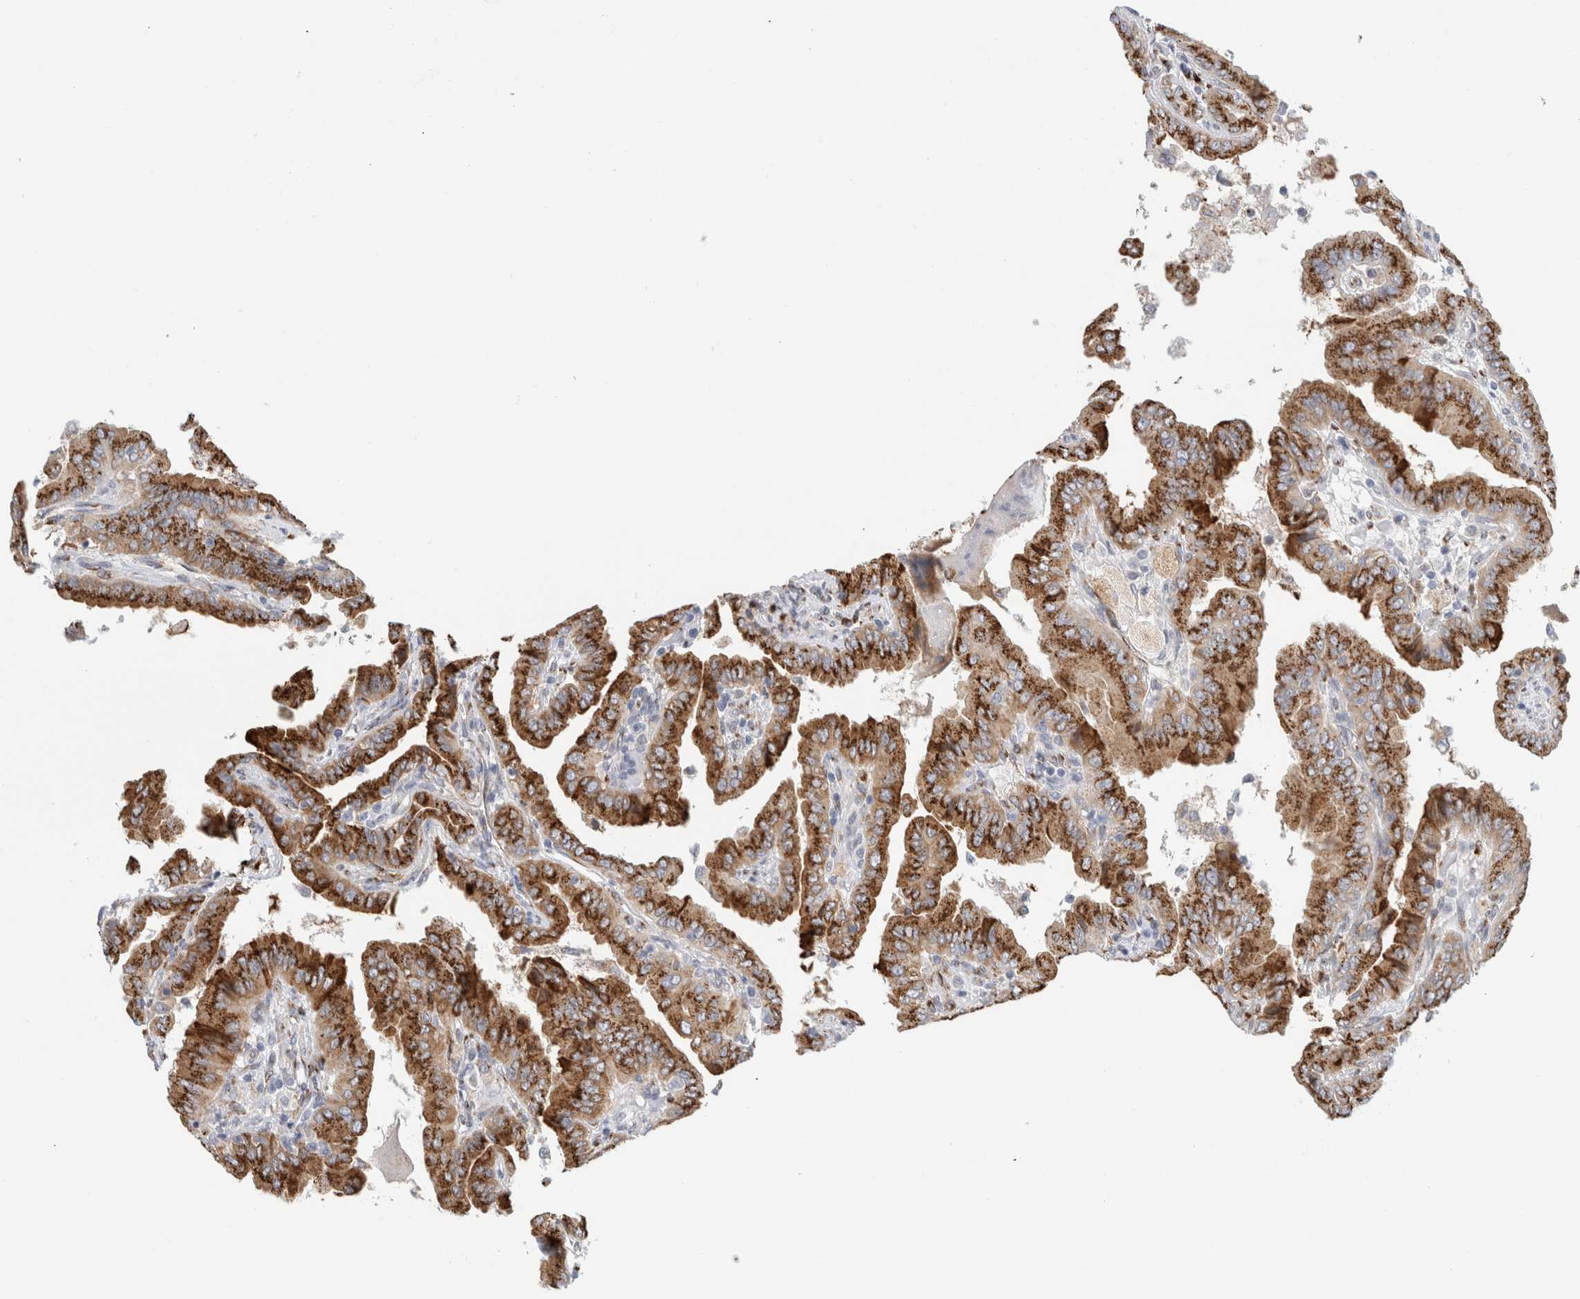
{"staining": {"intensity": "strong", "quantity": ">75%", "location": "cytoplasmic/membranous"}, "tissue": "thyroid cancer", "cell_type": "Tumor cells", "image_type": "cancer", "snomed": [{"axis": "morphology", "description": "Papillary adenocarcinoma, NOS"}, {"axis": "topography", "description": "Thyroid gland"}], "caption": "Thyroid cancer (papillary adenocarcinoma) stained with a brown dye displays strong cytoplasmic/membranous positive positivity in approximately >75% of tumor cells.", "gene": "MCFD2", "patient": {"sex": "male", "age": 33}}